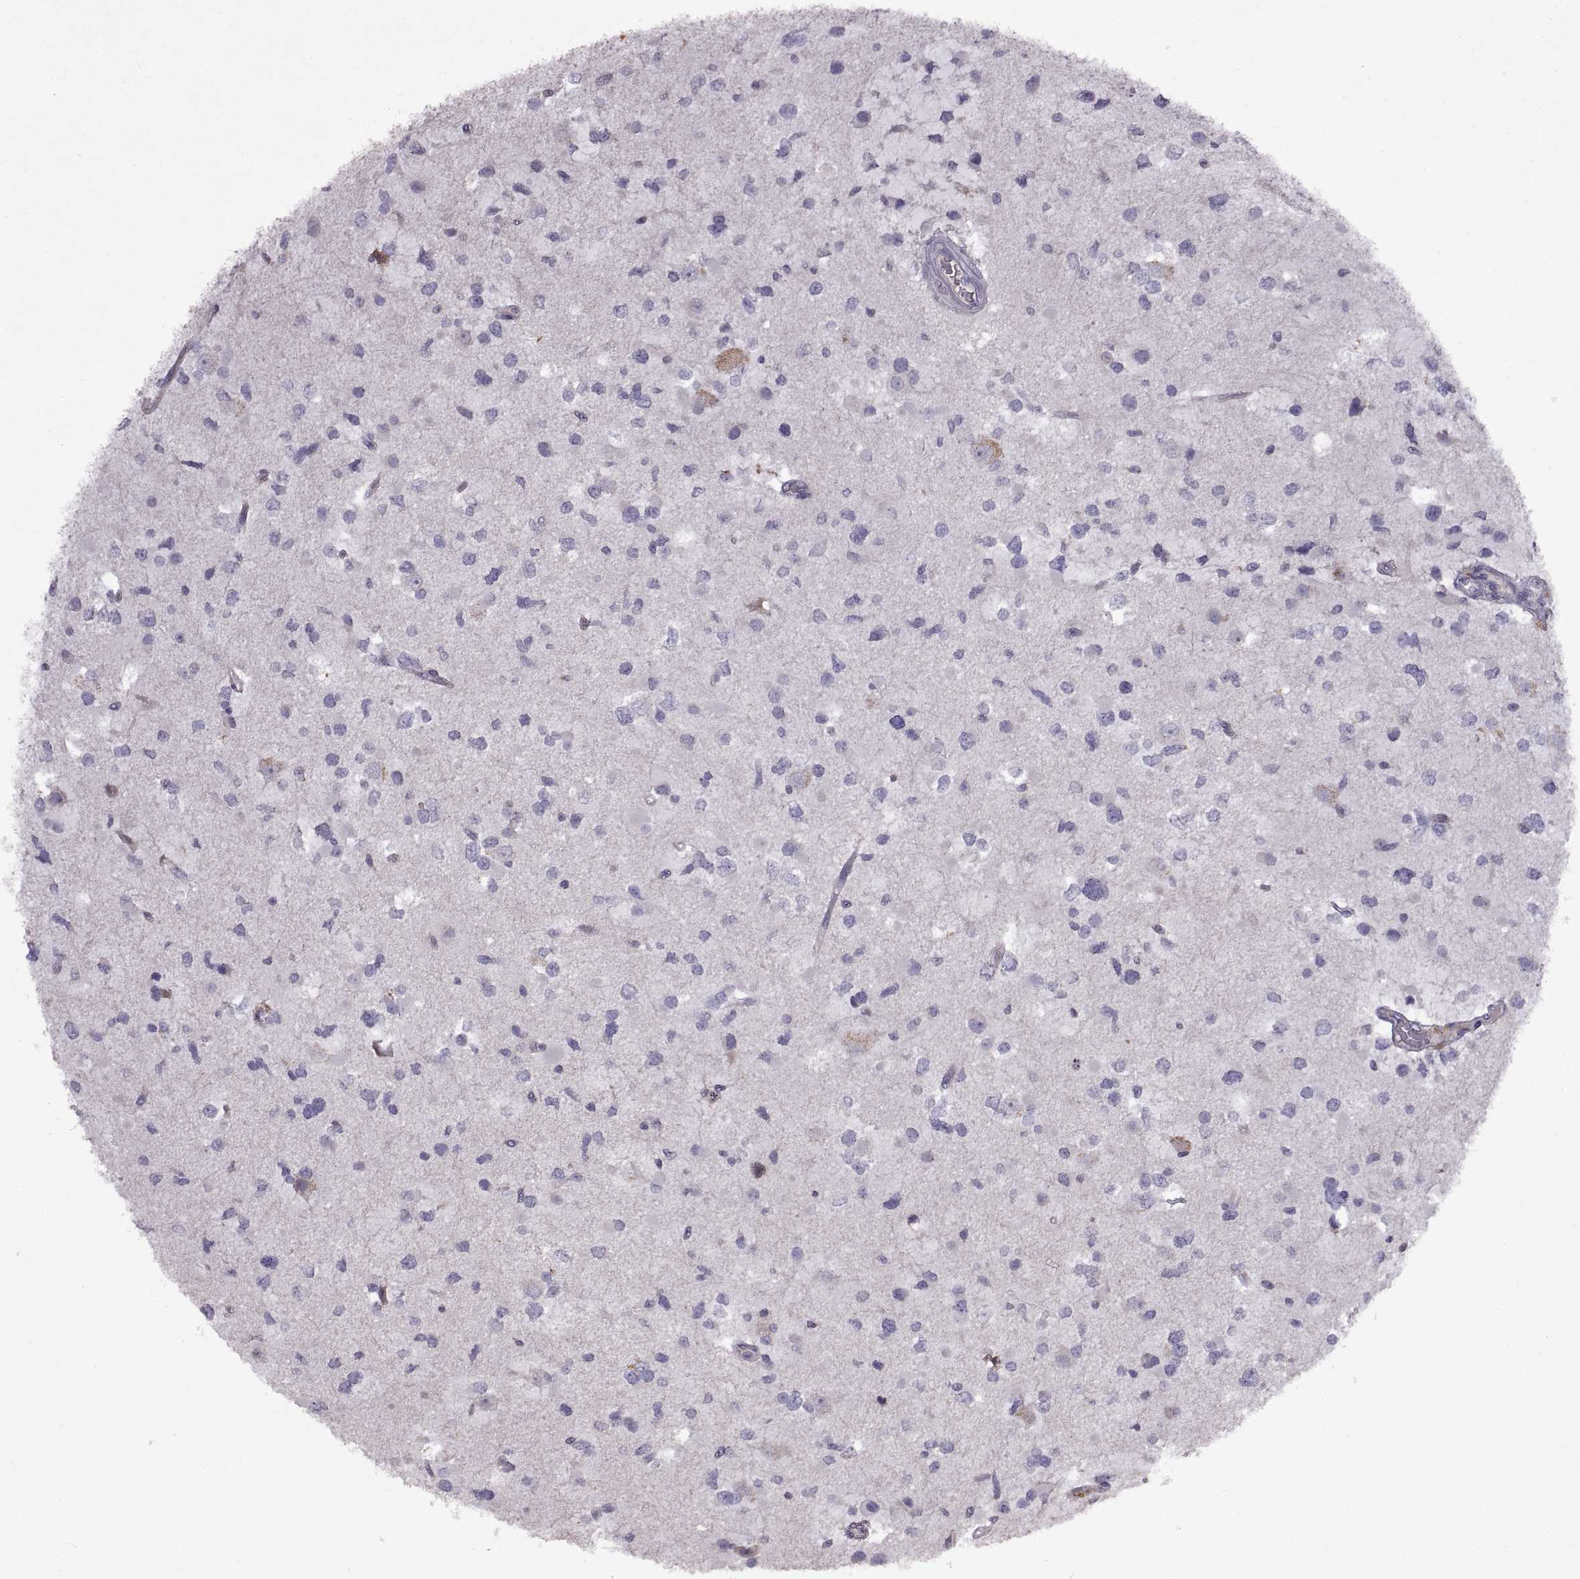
{"staining": {"intensity": "negative", "quantity": "none", "location": "none"}, "tissue": "glioma", "cell_type": "Tumor cells", "image_type": "cancer", "snomed": [{"axis": "morphology", "description": "Glioma, malignant, Low grade"}, {"axis": "topography", "description": "Brain"}], "caption": "This is an immunohistochemistry image of human malignant glioma (low-grade). There is no expression in tumor cells.", "gene": "DEFB136", "patient": {"sex": "female", "age": 32}}